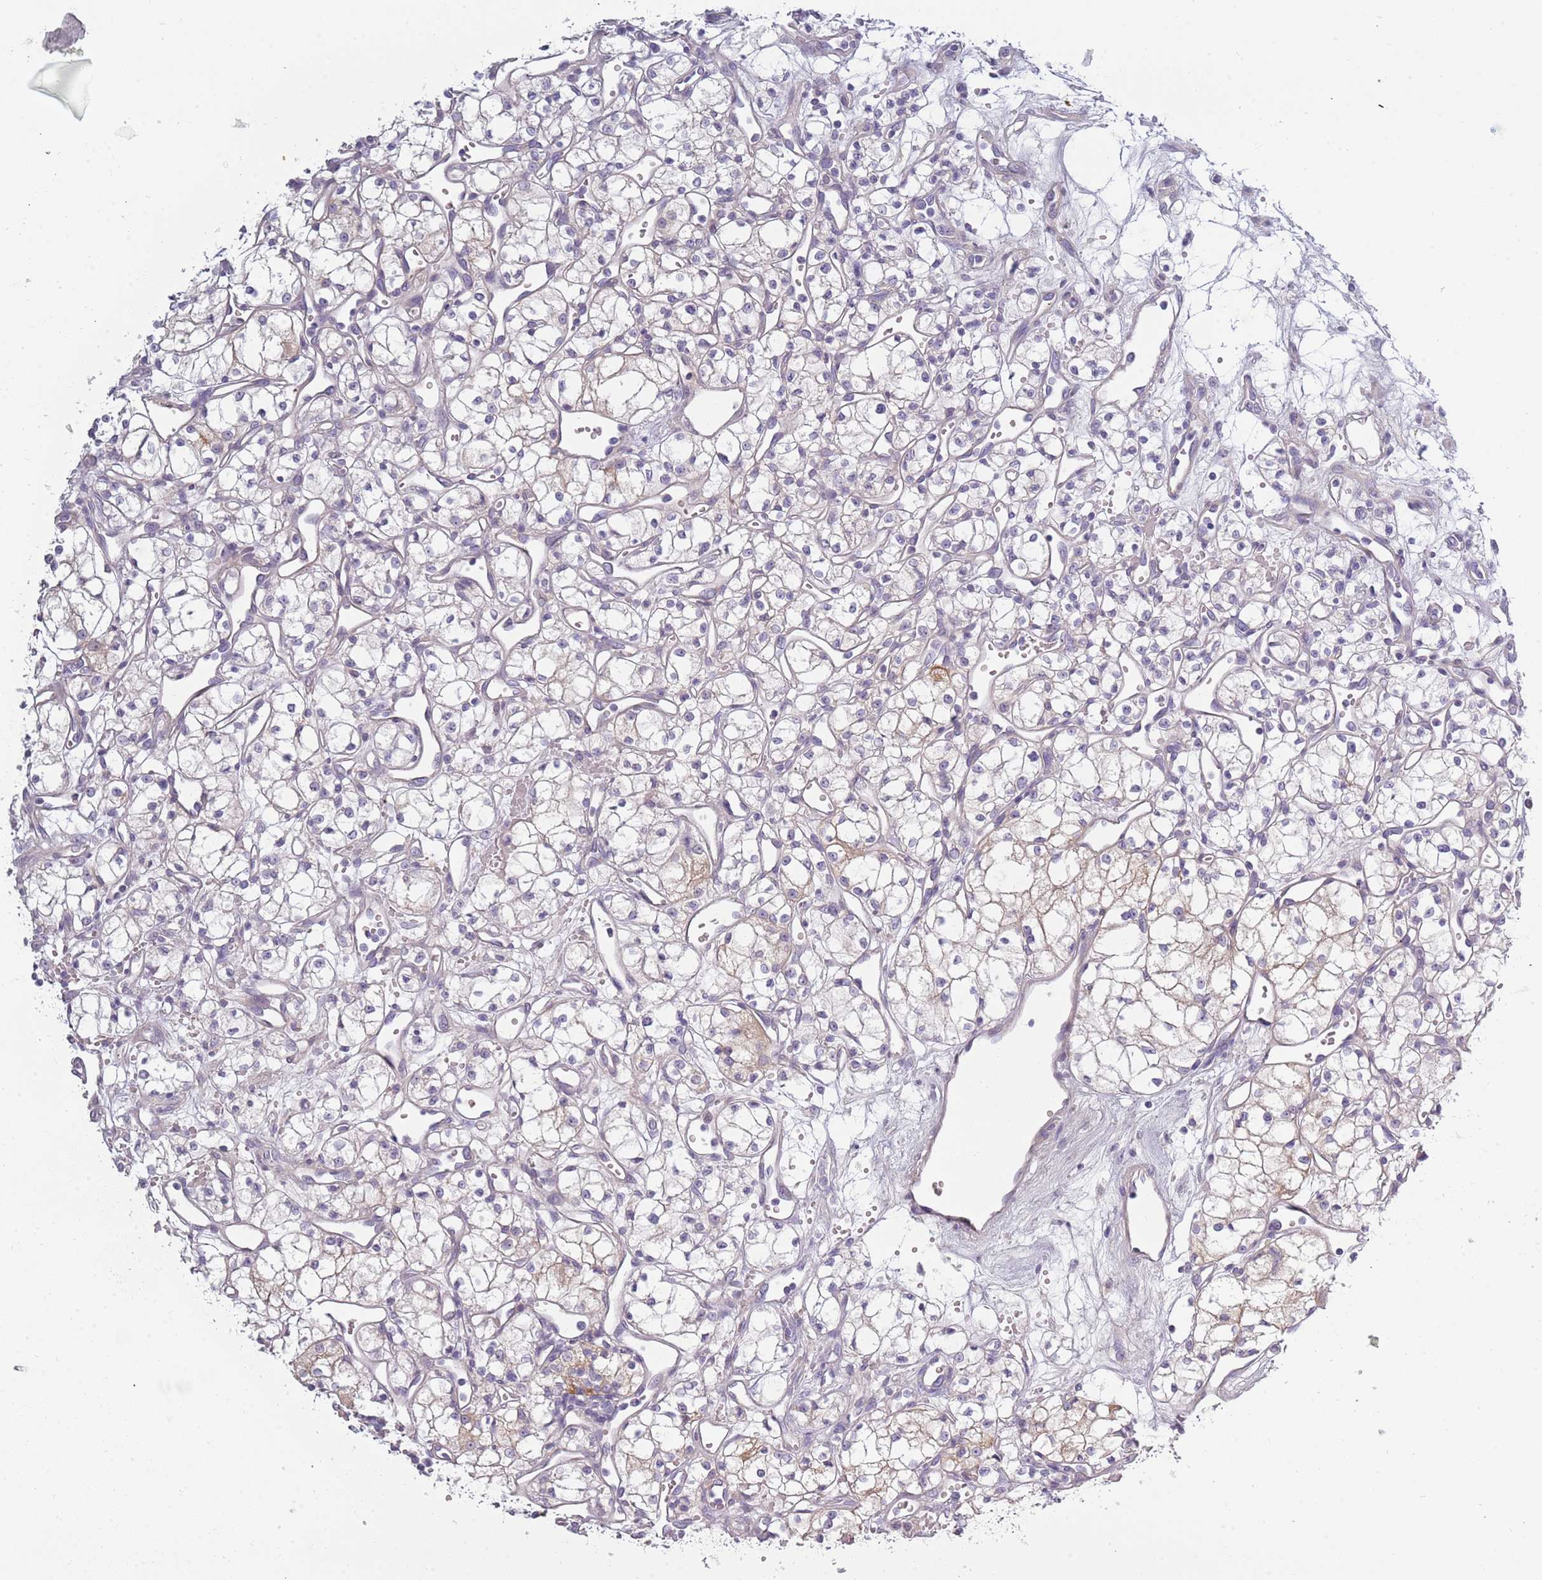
{"staining": {"intensity": "weak", "quantity": "<25%", "location": "cytoplasmic/membranous"}, "tissue": "renal cancer", "cell_type": "Tumor cells", "image_type": "cancer", "snomed": [{"axis": "morphology", "description": "Adenocarcinoma, NOS"}, {"axis": "topography", "description": "Kidney"}], "caption": "This is an immunohistochemistry image of human renal cancer. There is no expression in tumor cells.", "gene": "TNFRSF6B", "patient": {"sex": "male", "age": 59}}